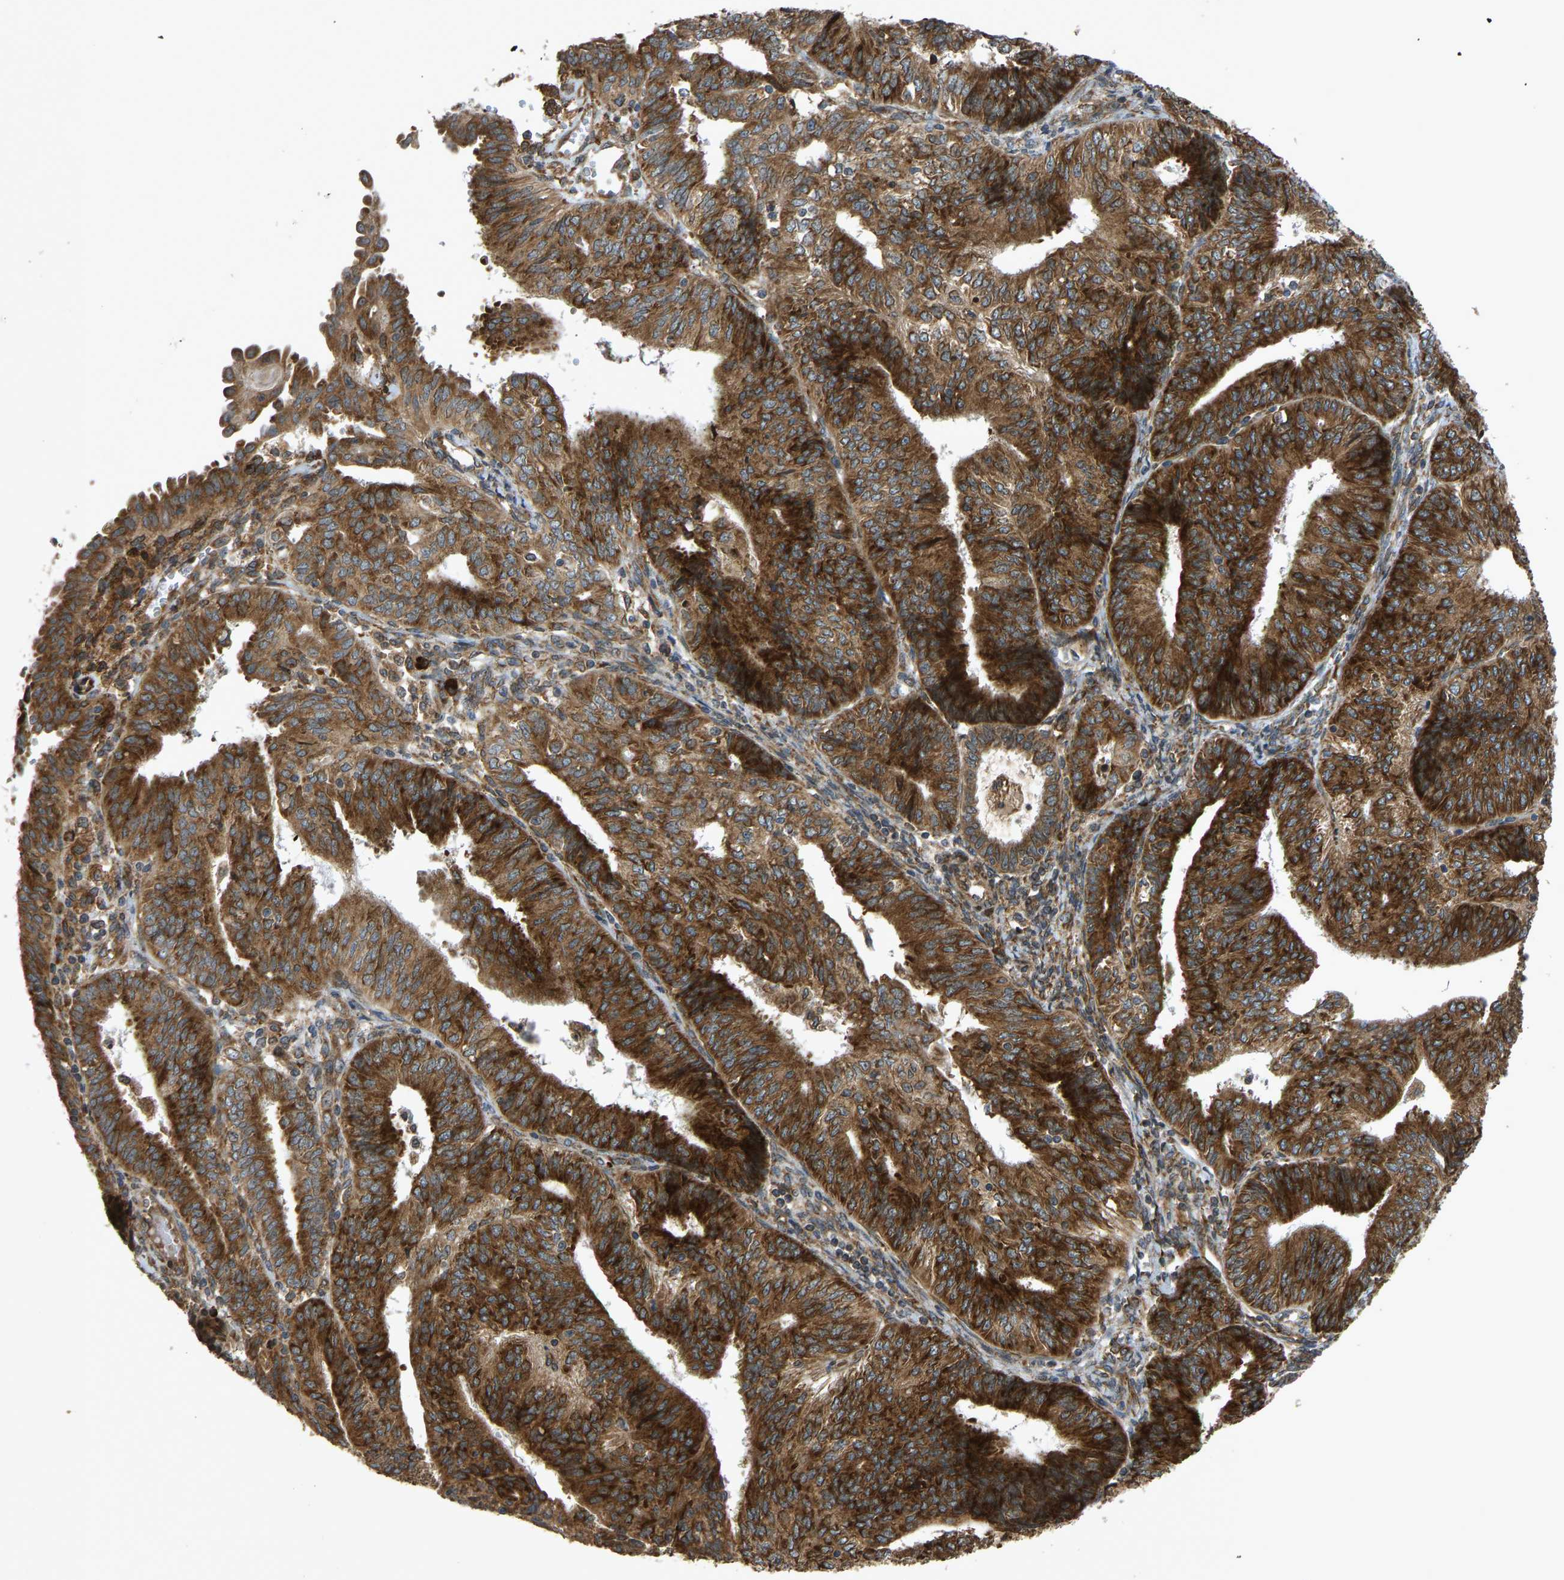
{"staining": {"intensity": "strong", "quantity": ">75%", "location": "cytoplasmic/membranous"}, "tissue": "endometrial cancer", "cell_type": "Tumor cells", "image_type": "cancer", "snomed": [{"axis": "morphology", "description": "Adenocarcinoma, NOS"}, {"axis": "topography", "description": "Endometrium"}], "caption": "Tumor cells reveal high levels of strong cytoplasmic/membranous expression in approximately >75% of cells in human endometrial adenocarcinoma.", "gene": "RPN2", "patient": {"sex": "female", "age": 58}}